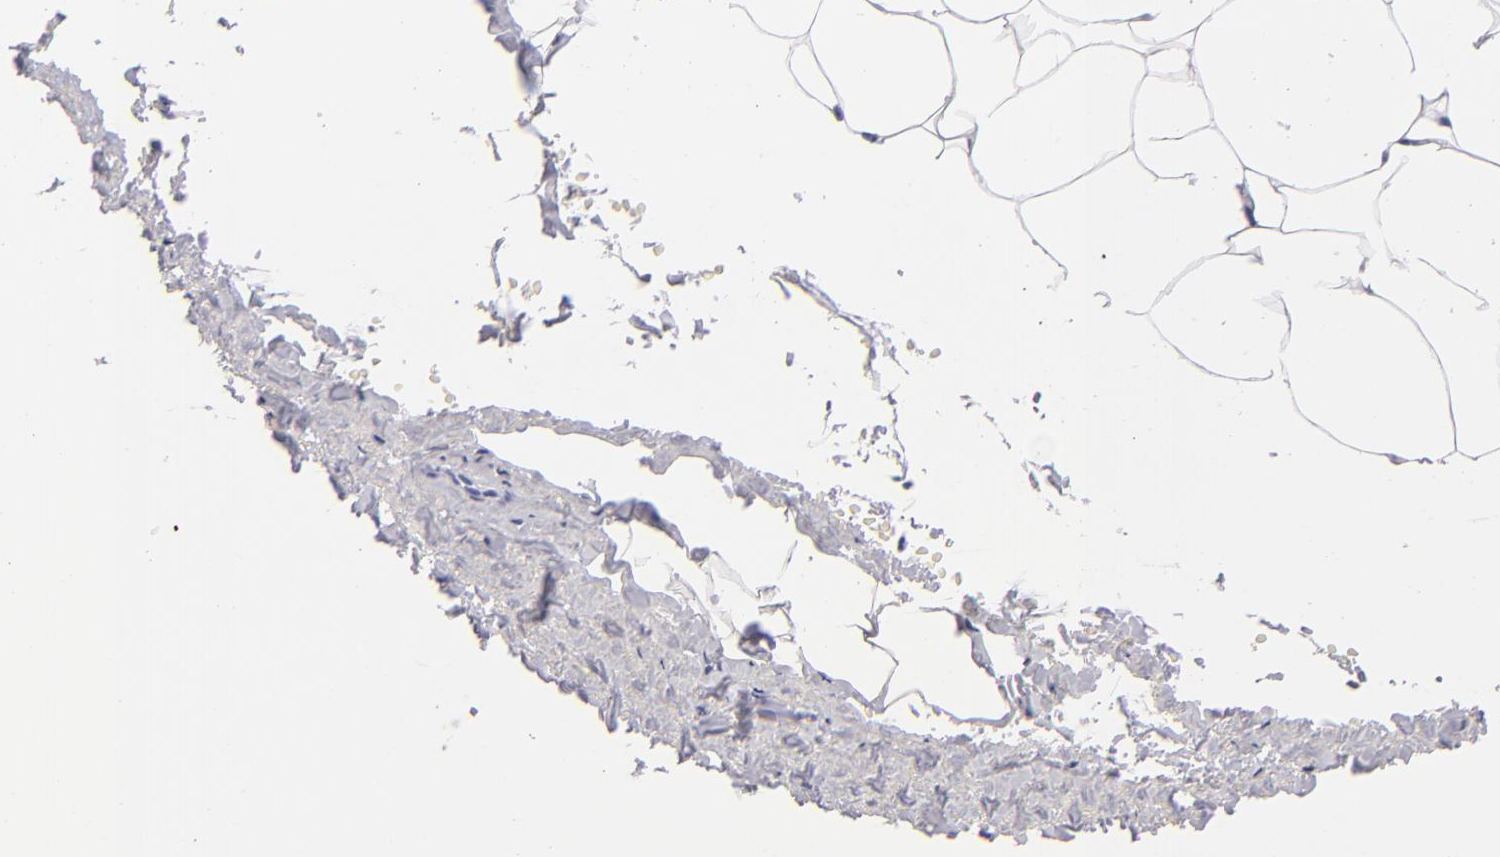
{"staining": {"intensity": "negative", "quantity": "none", "location": "none"}, "tissue": "adipose tissue", "cell_type": "Adipocytes", "image_type": "normal", "snomed": [{"axis": "morphology", "description": "Normal tissue, NOS"}, {"axis": "topography", "description": "Soft tissue"}, {"axis": "topography", "description": "Peripheral nerve tissue"}], "caption": "Immunohistochemistry of unremarkable human adipose tissue demonstrates no staining in adipocytes.", "gene": "VIL1", "patient": {"sex": "female", "age": 68}}